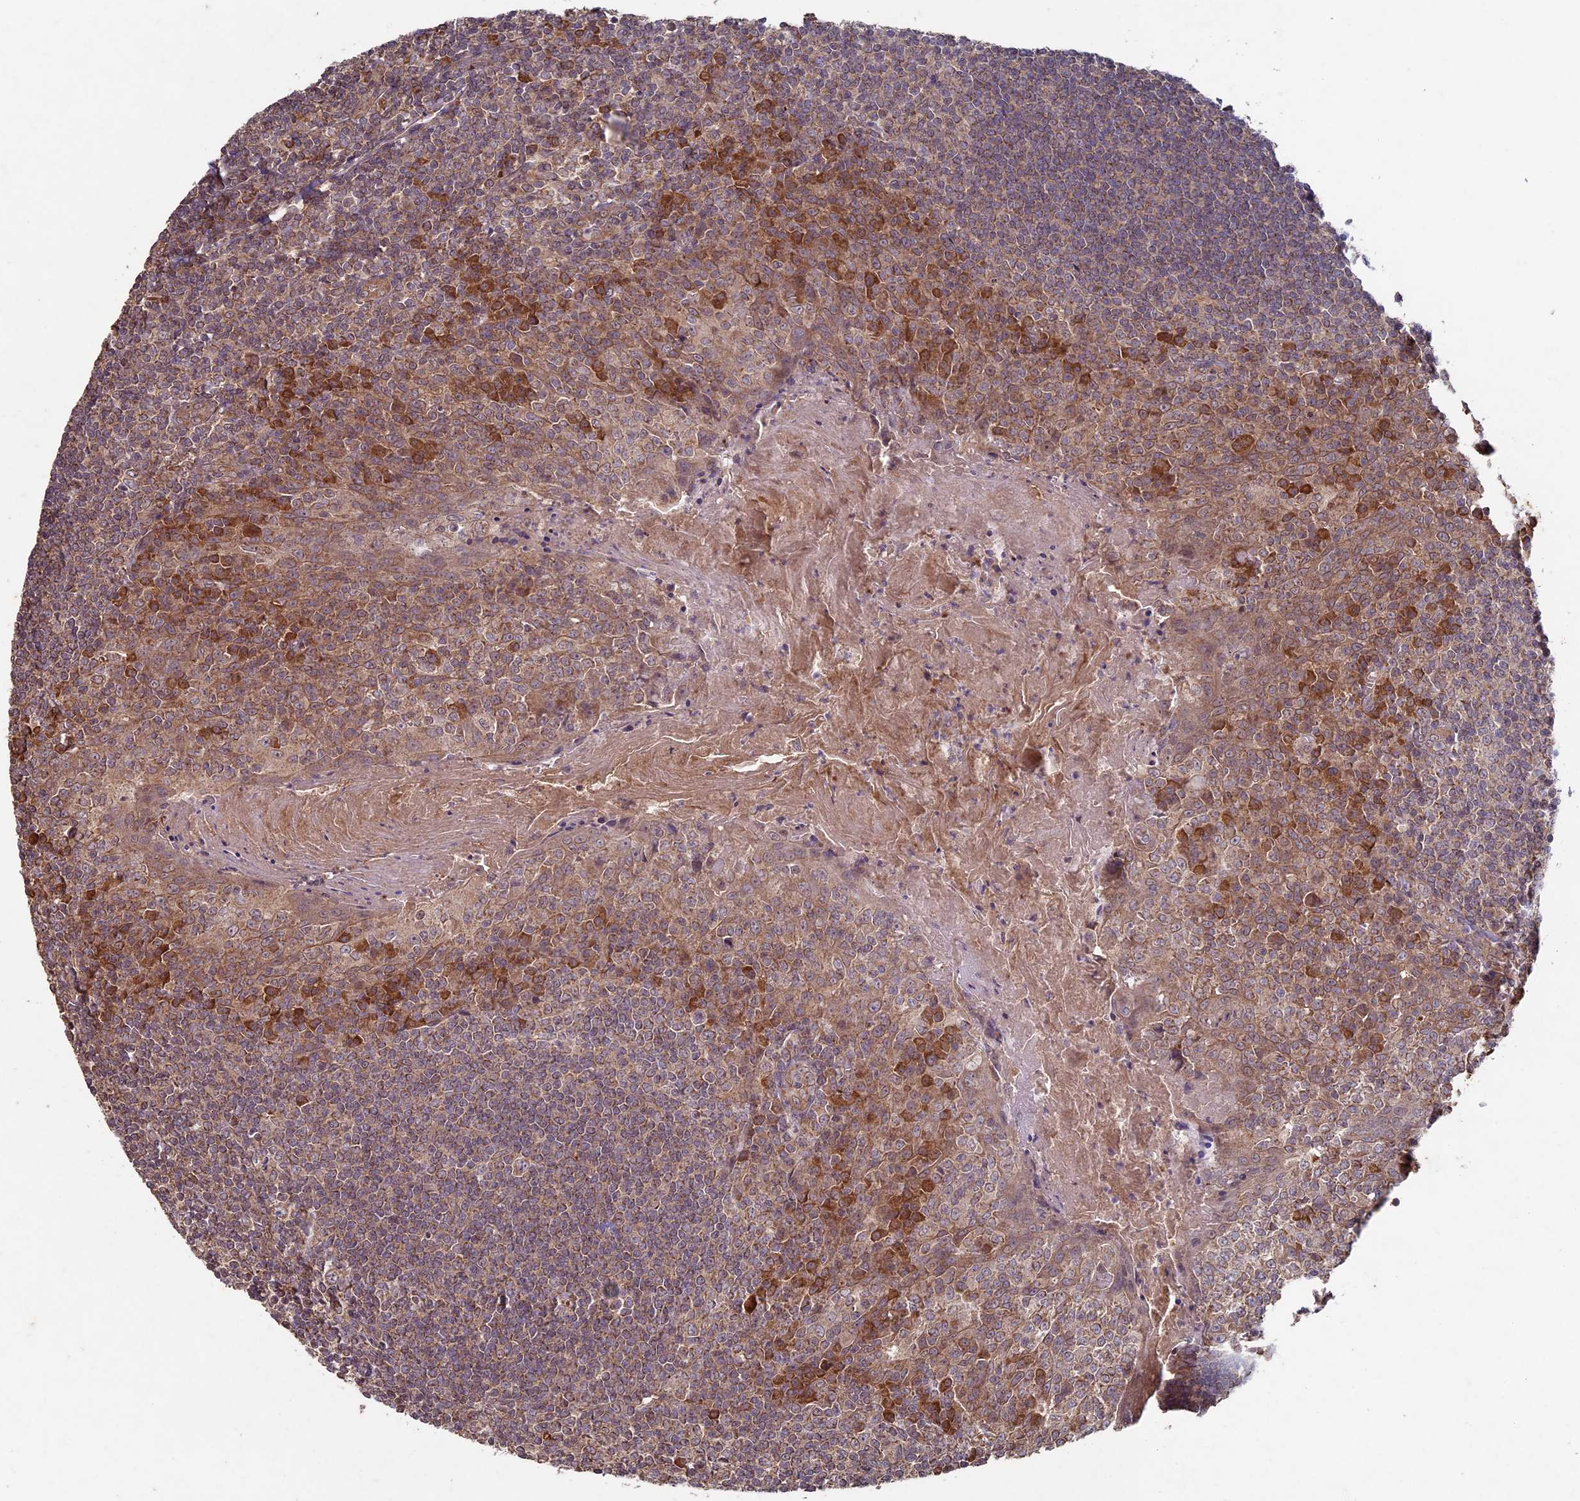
{"staining": {"intensity": "moderate", "quantity": "25%-75%", "location": "cytoplasmic/membranous"}, "tissue": "tonsil", "cell_type": "Germinal center cells", "image_type": "normal", "snomed": [{"axis": "morphology", "description": "Normal tissue, NOS"}, {"axis": "topography", "description": "Tonsil"}], "caption": "Immunohistochemistry (IHC) histopathology image of normal tonsil: human tonsil stained using immunohistochemistry (IHC) demonstrates medium levels of moderate protein expression localized specifically in the cytoplasmic/membranous of germinal center cells, appearing as a cytoplasmic/membranous brown color.", "gene": "RCCD1", "patient": {"sex": "male", "age": 27}}